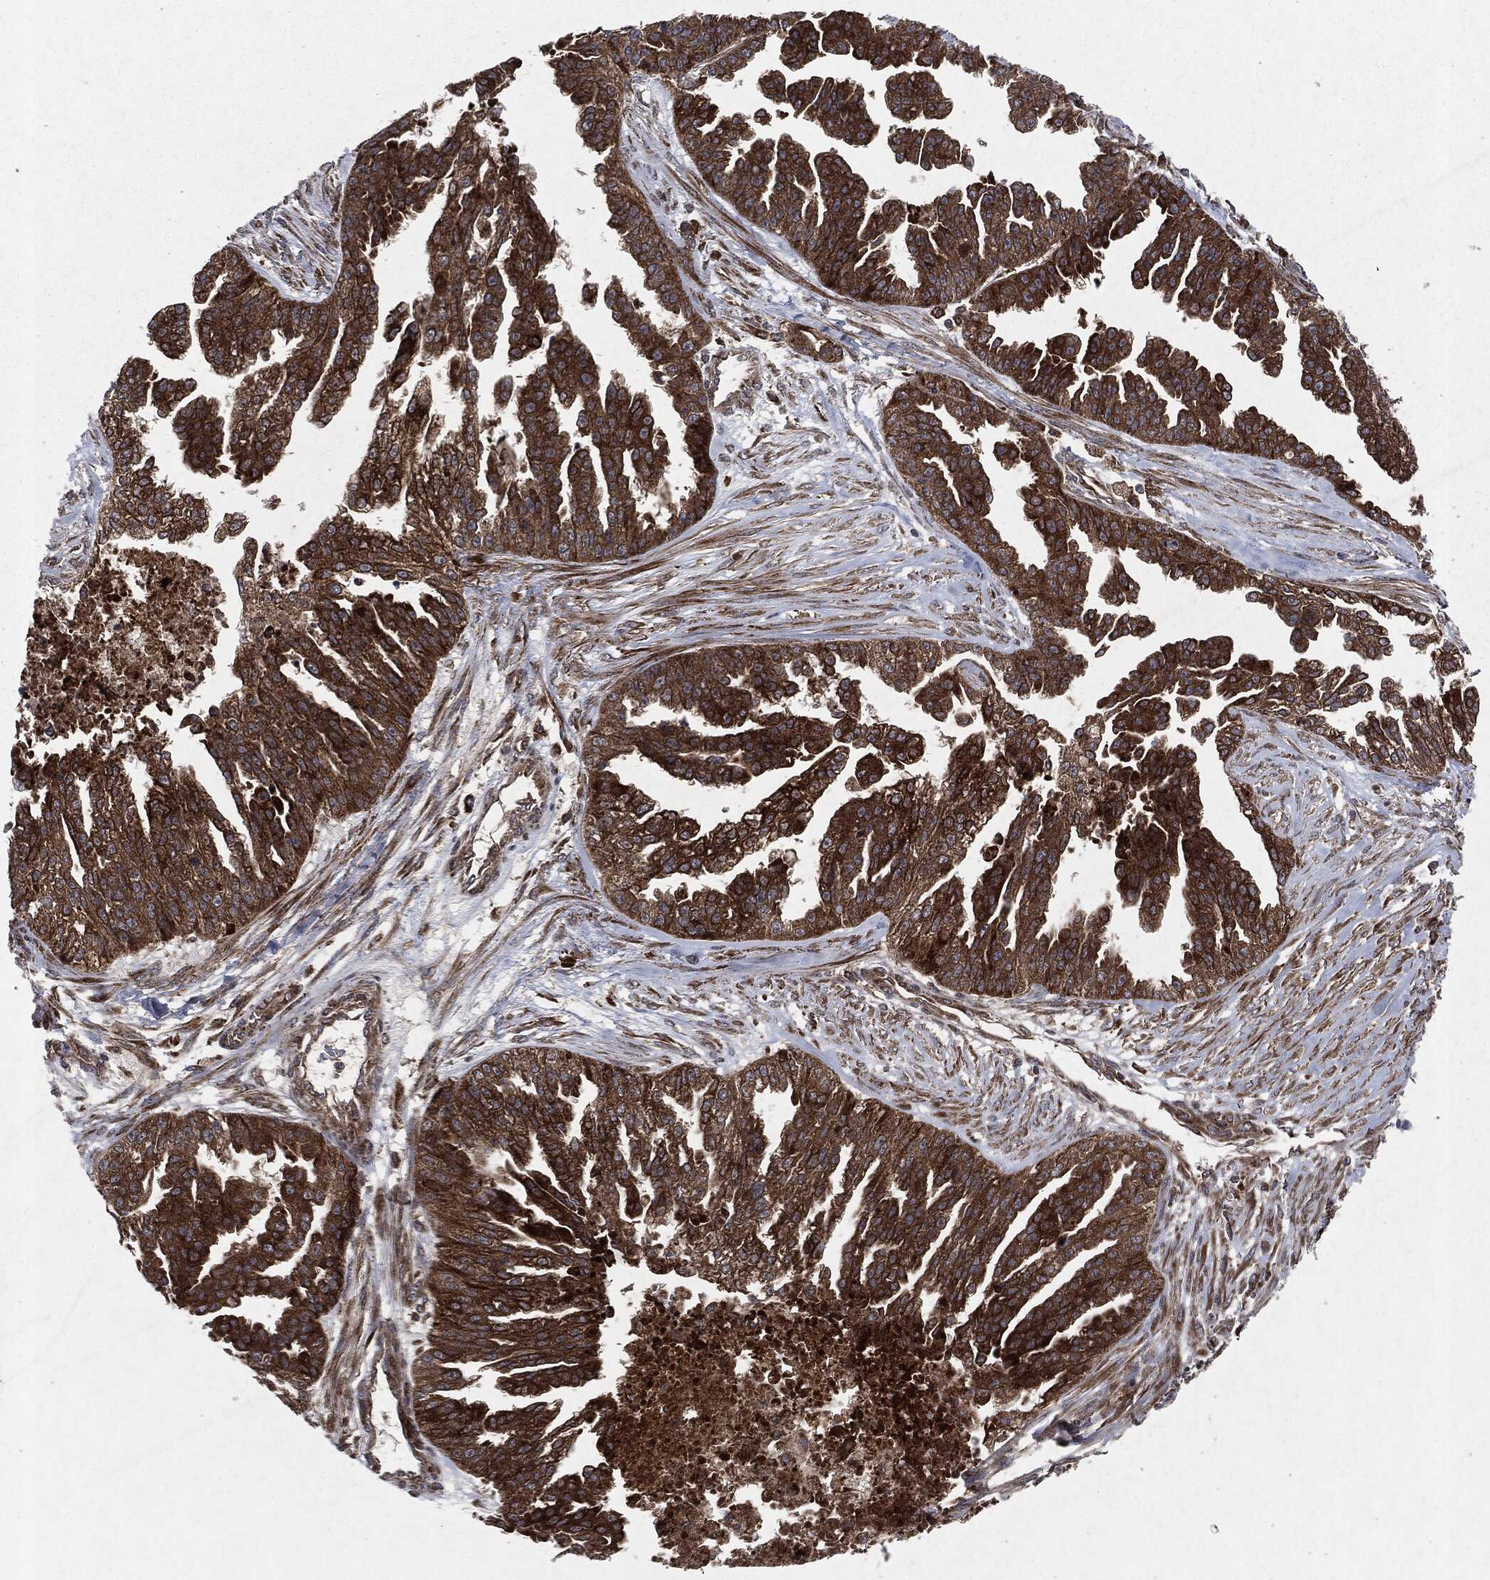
{"staining": {"intensity": "strong", "quantity": "25%-75%", "location": "cytoplasmic/membranous"}, "tissue": "ovarian cancer", "cell_type": "Tumor cells", "image_type": "cancer", "snomed": [{"axis": "morphology", "description": "Cystadenocarcinoma, serous, NOS"}, {"axis": "topography", "description": "Ovary"}], "caption": "An immunohistochemistry micrograph of neoplastic tissue is shown. Protein staining in brown highlights strong cytoplasmic/membranous positivity in ovarian serous cystadenocarcinoma within tumor cells.", "gene": "RAF1", "patient": {"sex": "female", "age": 58}}